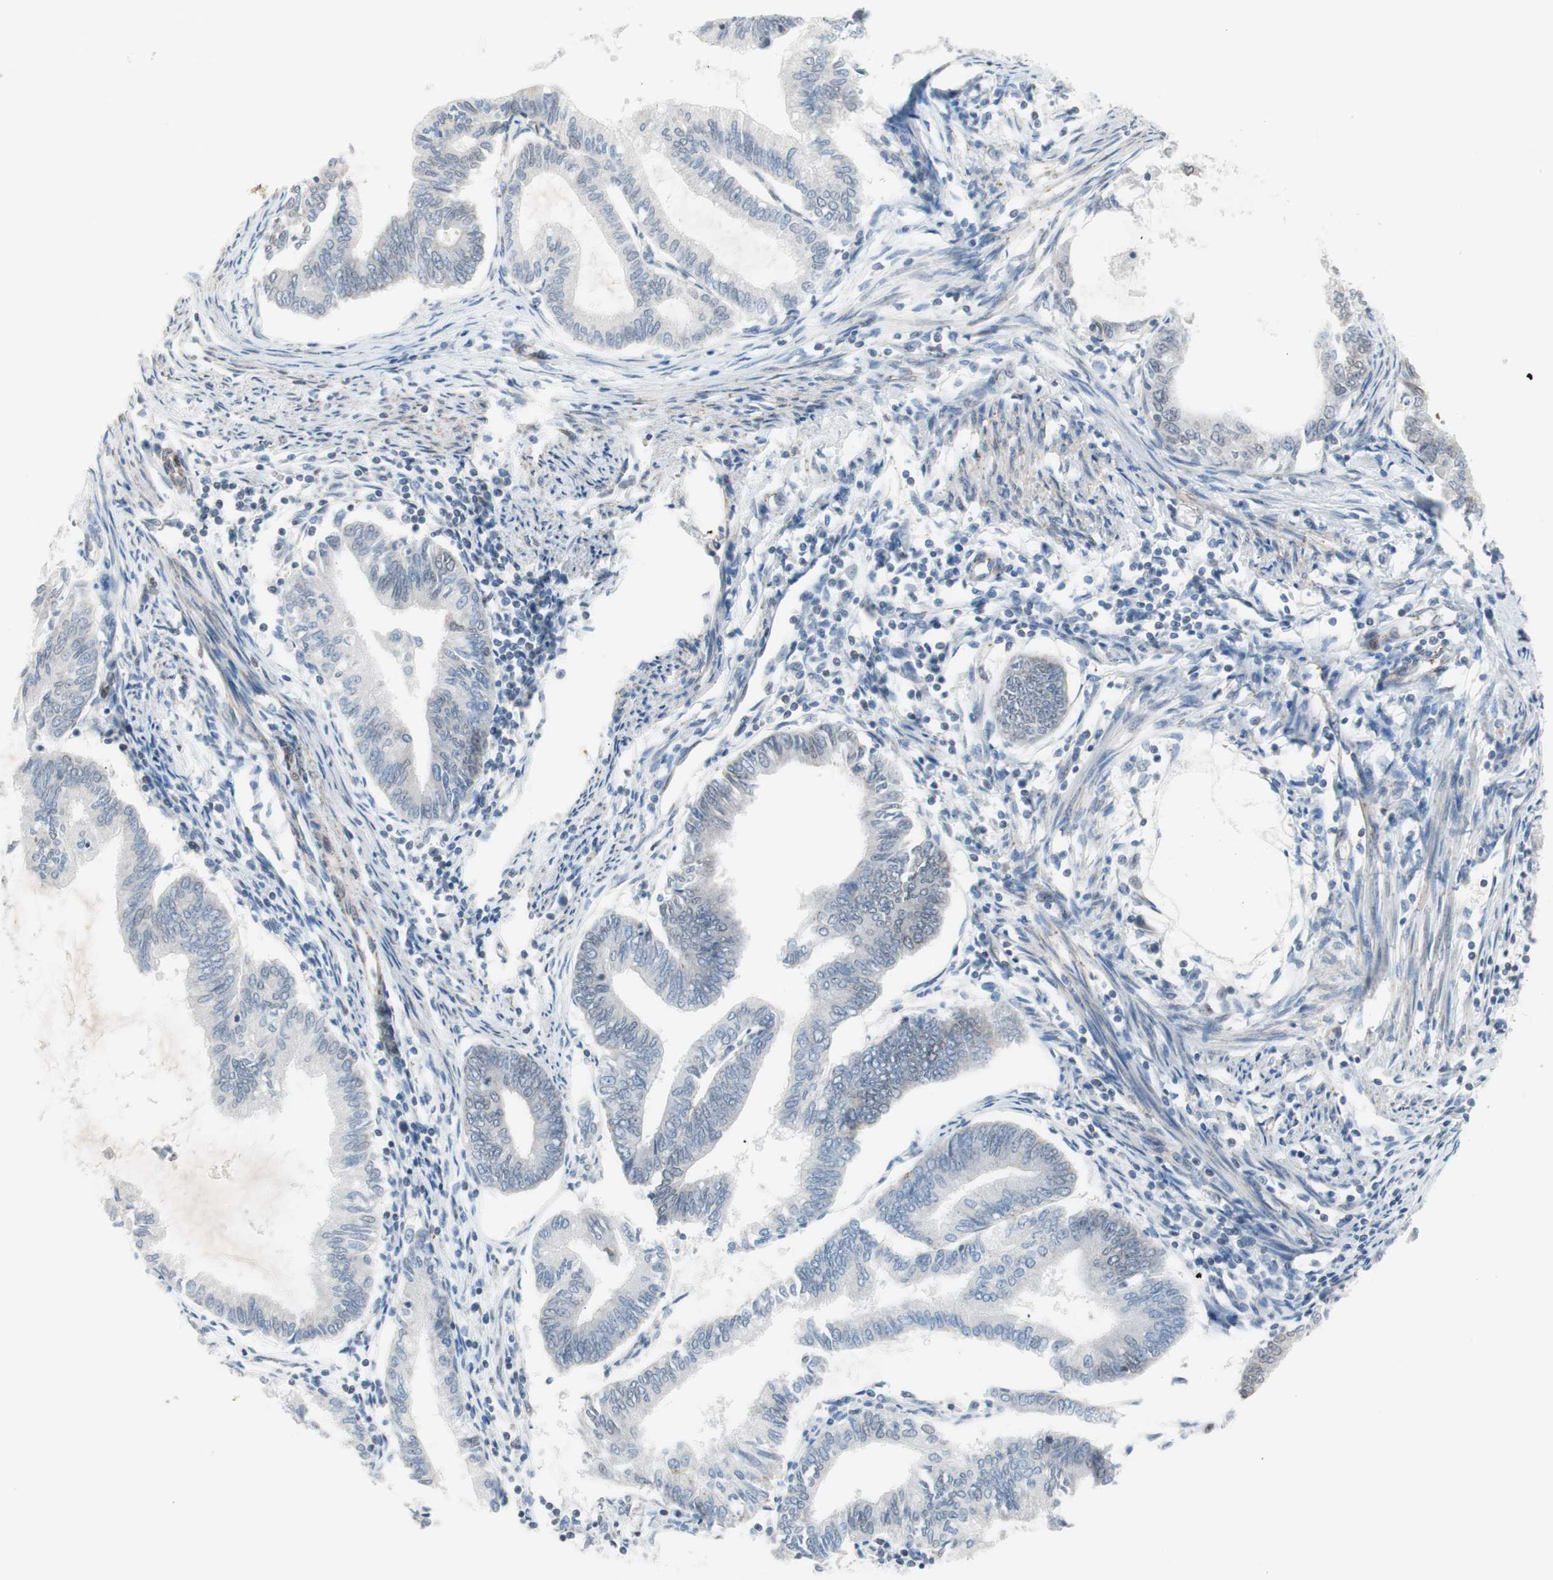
{"staining": {"intensity": "negative", "quantity": "none", "location": "none"}, "tissue": "endometrial cancer", "cell_type": "Tumor cells", "image_type": "cancer", "snomed": [{"axis": "morphology", "description": "Adenocarcinoma, NOS"}, {"axis": "topography", "description": "Endometrium"}], "caption": "Human endometrial adenocarcinoma stained for a protein using IHC reveals no positivity in tumor cells.", "gene": "ARNT2", "patient": {"sex": "female", "age": 86}}